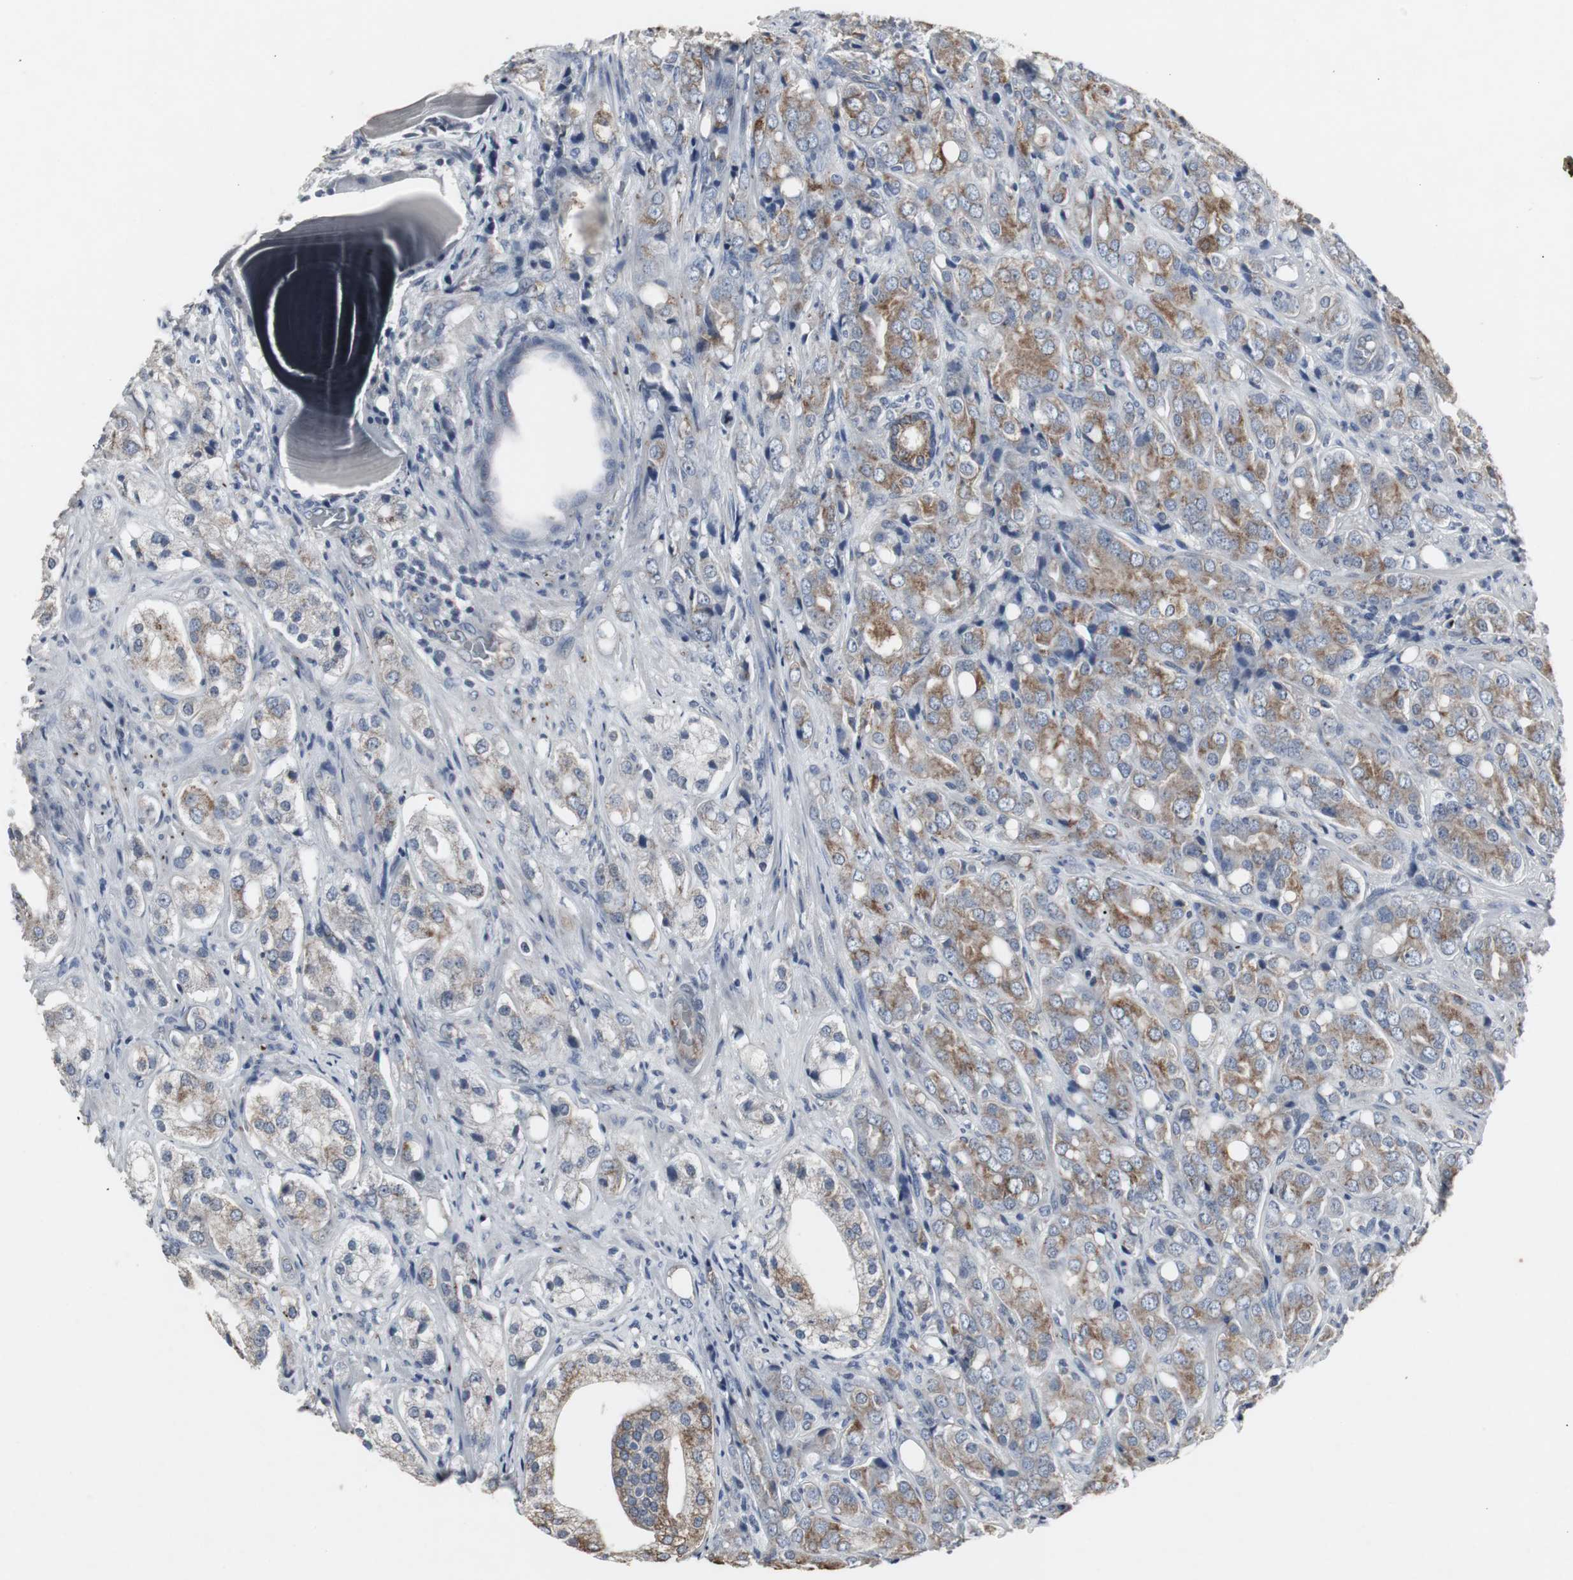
{"staining": {"intensity": "moderate", "quantity": ">75%", "location": "cytoplasmic/membranous"}, "tissue": "prostate cancer", "cell_type": "Tumor cells", "image_type": "cancer", "snomed": [{"axis": "morphology", "description": "Adenocarcinoma, High grade"}, {"axis": "topography", "description": "Prostate"}], "caption": "Immunohistochemical staining of human prostate cancer (high-grade adenocarcinoma) displays moderate cytoplasmic/membranous protein expression in about >75% of tumor cells. The staining was performed using DAB to visualize the protein expression in brown, while the nuclei were stained in blue with hematoxylin (Magnification: 20x).", "gene": "ACAA1", "patient": {"sex": "male", "age": 68}}